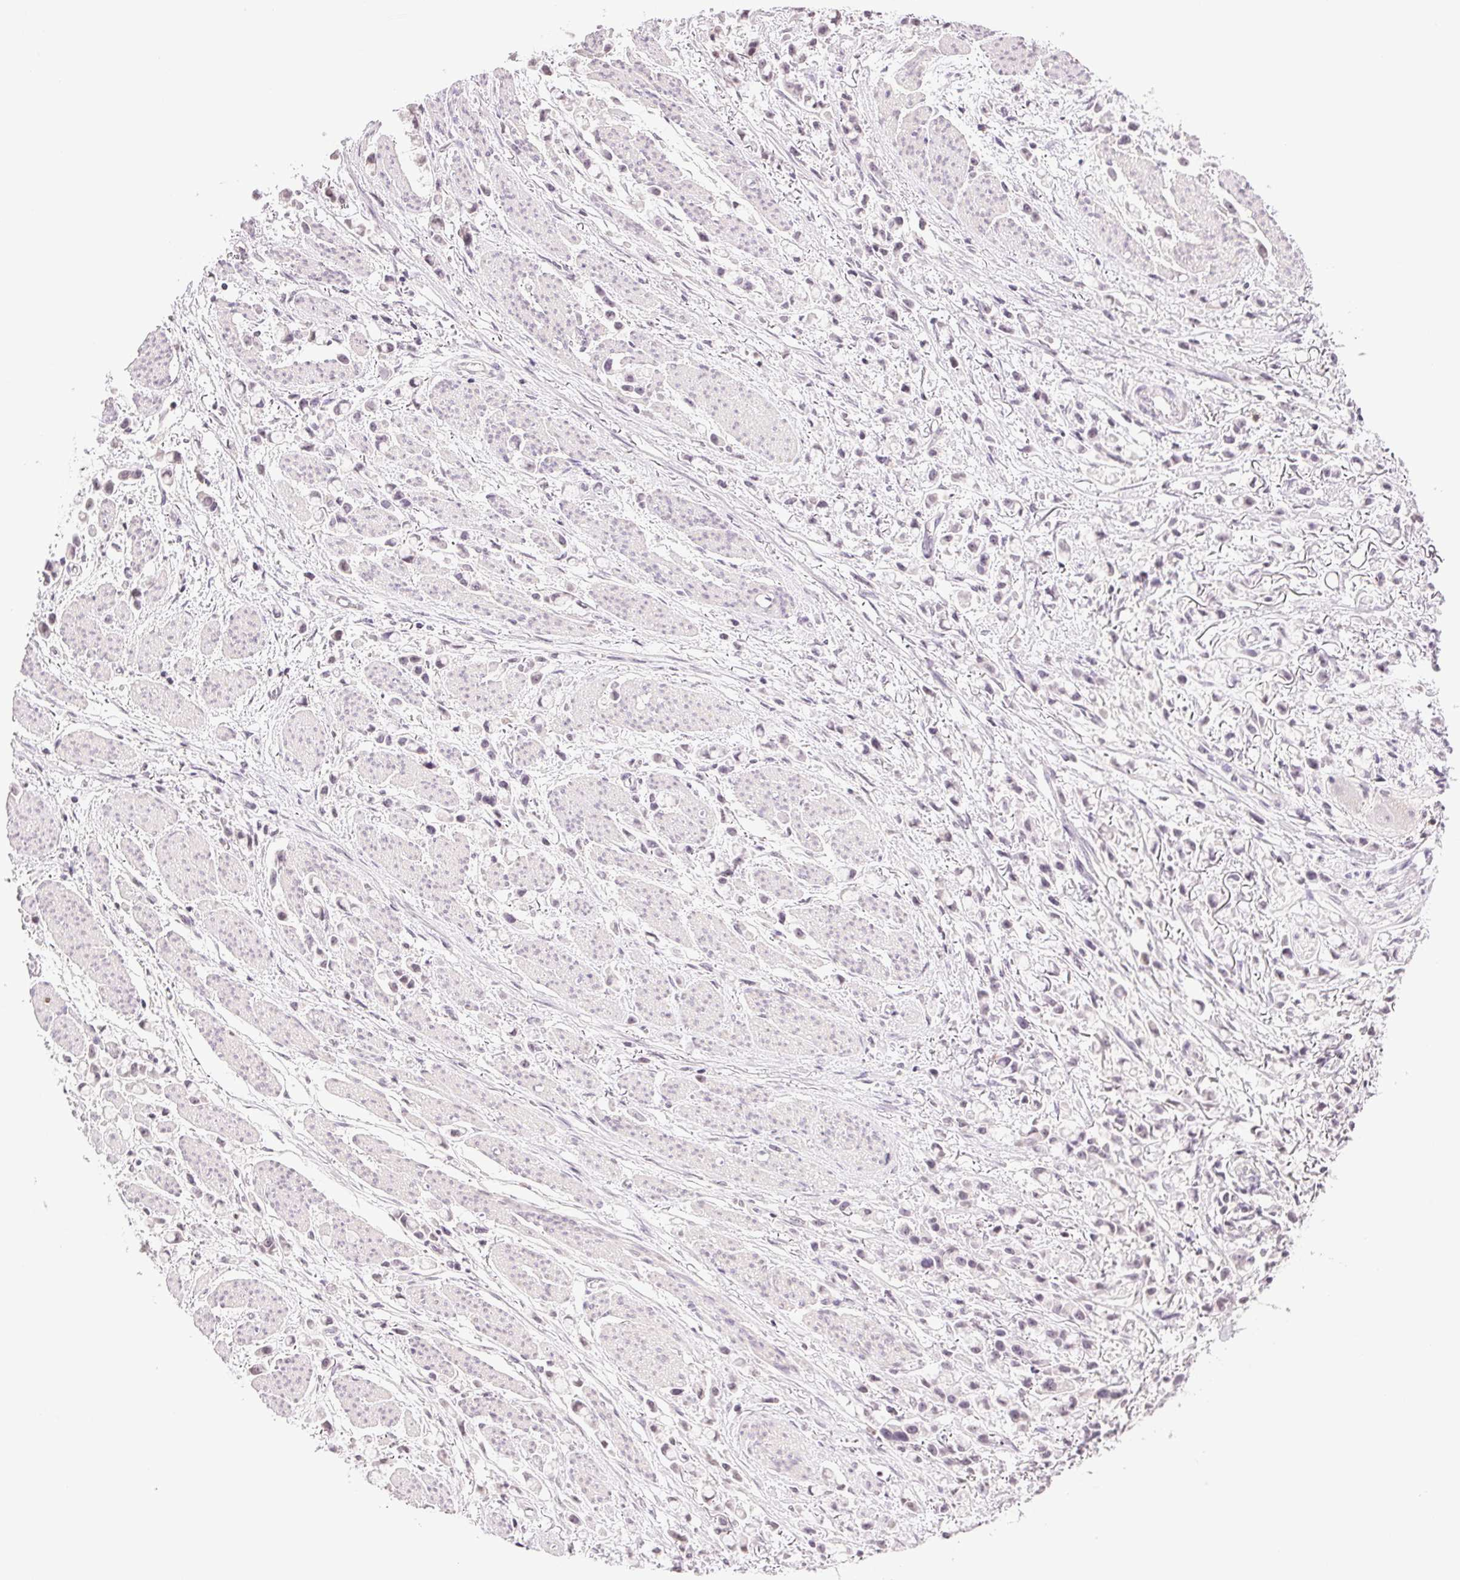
{"staining": {"intensity": "negative", "quantity": "none", "location": "none"}, "tissue": "stomach cancer", "cell_type": "Tumor cells", "image_type": "cancer", "snomed": [{"axis": "morphology", "description": "Adenocarcinoma, NOS"}, {"axis": "topography", "description": "Stomach"}], "caption": "This is an IHC photomicrograph of human stomach cancer (adenocarcinoma). There is no staining in tumor cells.", "gene": "TNNT3", "patient": {"sex": "female", "age": 81}}